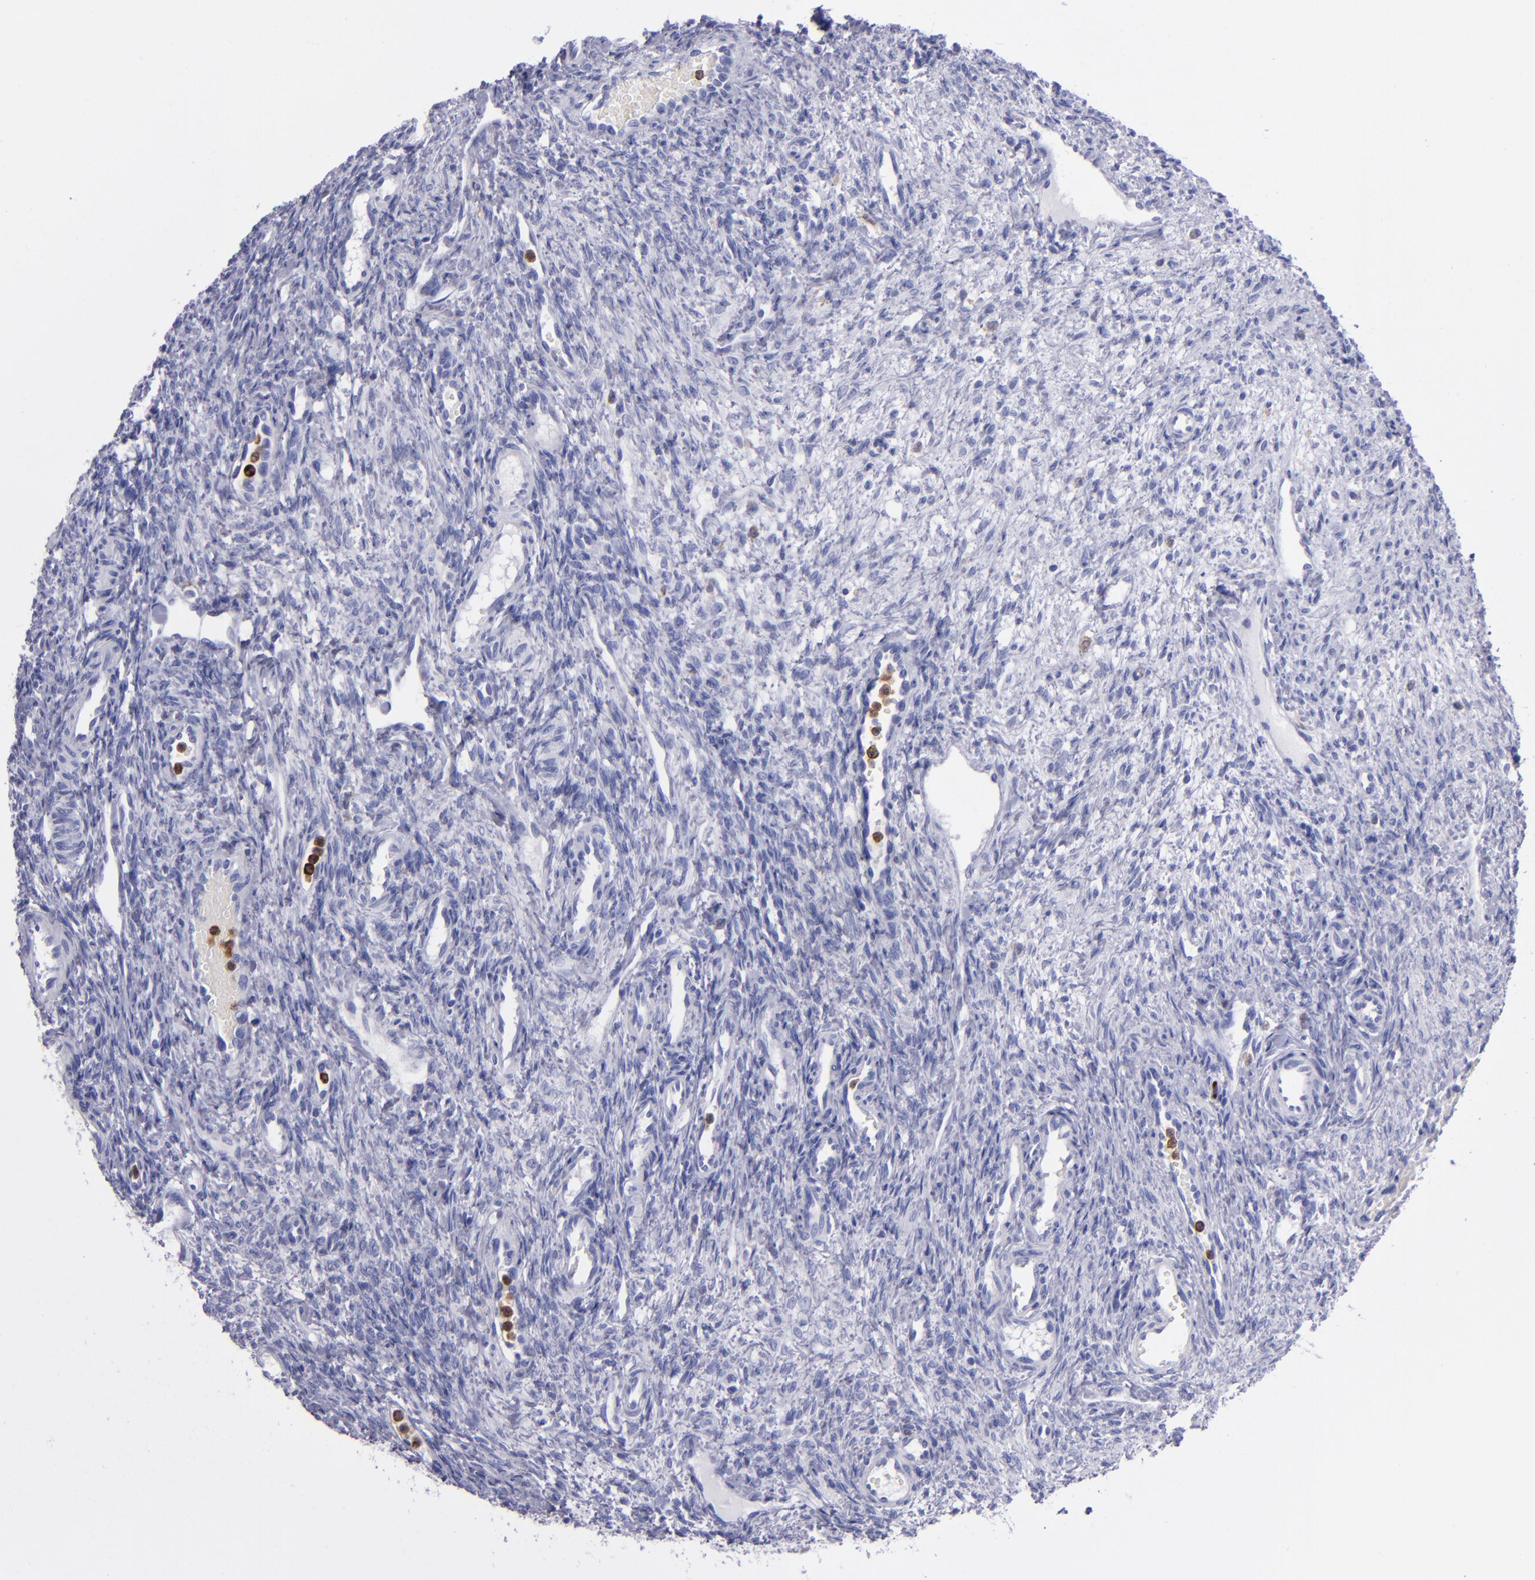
{"staining": {"intensity": "negative", "quantity": "none", "location": "none"}, "tissue": "ovary", "cell_type": "Ovarian stroma cells", "image_type": "normal", "snomed": [{"axis": "morphology", "description": "Normal tissue, NOS"}, {"axis": "topography", "description": "Ovary"}], "caption": "DAB (3,3'-diaminobenzidine) immunohistochemical staining of unremarkable ovary displays no significant staining in ovarian stroma cells.", "gene": "CR1", "patient": {"sex": "female", "age": 33}}